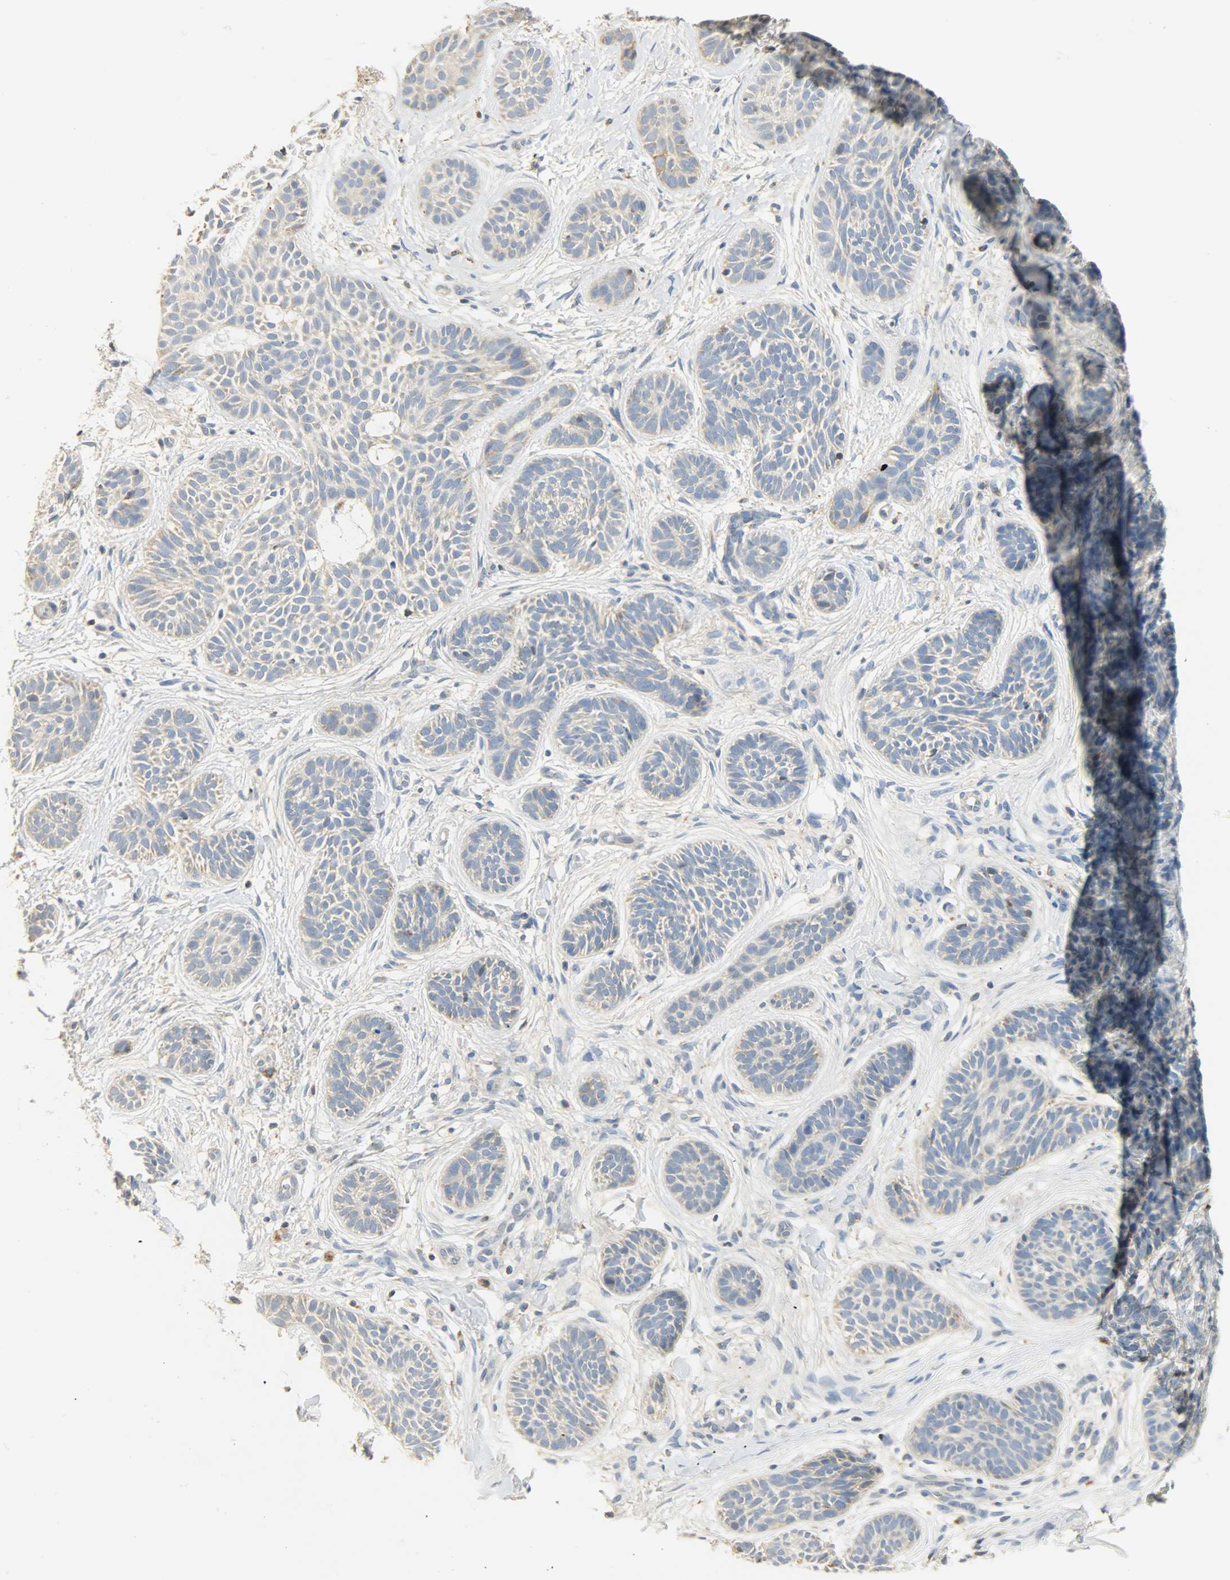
{"staining": {"intensity": "weak", "quantity": "25%-75%", "location": "cytoplasmic/membranous"}, "tissue": "skin cancer", "cell_type": "Tumor cells", "image_type": "cancer", "snomed": [{"axis": "morphology", "description": "Normal tissue, NOS"}, {"axis": "morphology", "description": "Basal cell carcinoma"}, {"axis": "topography", "description": "Skin"}], "caption": "Tumor cells demonstrate weak cytoplasmic/membranous positivity in about 25%-75% of cells in skin basal cell carcinoma. (IHC, brightfield microscopy, high magnification).", "gene": "NNT", "patient": {"sex": "male", "age": 63}}